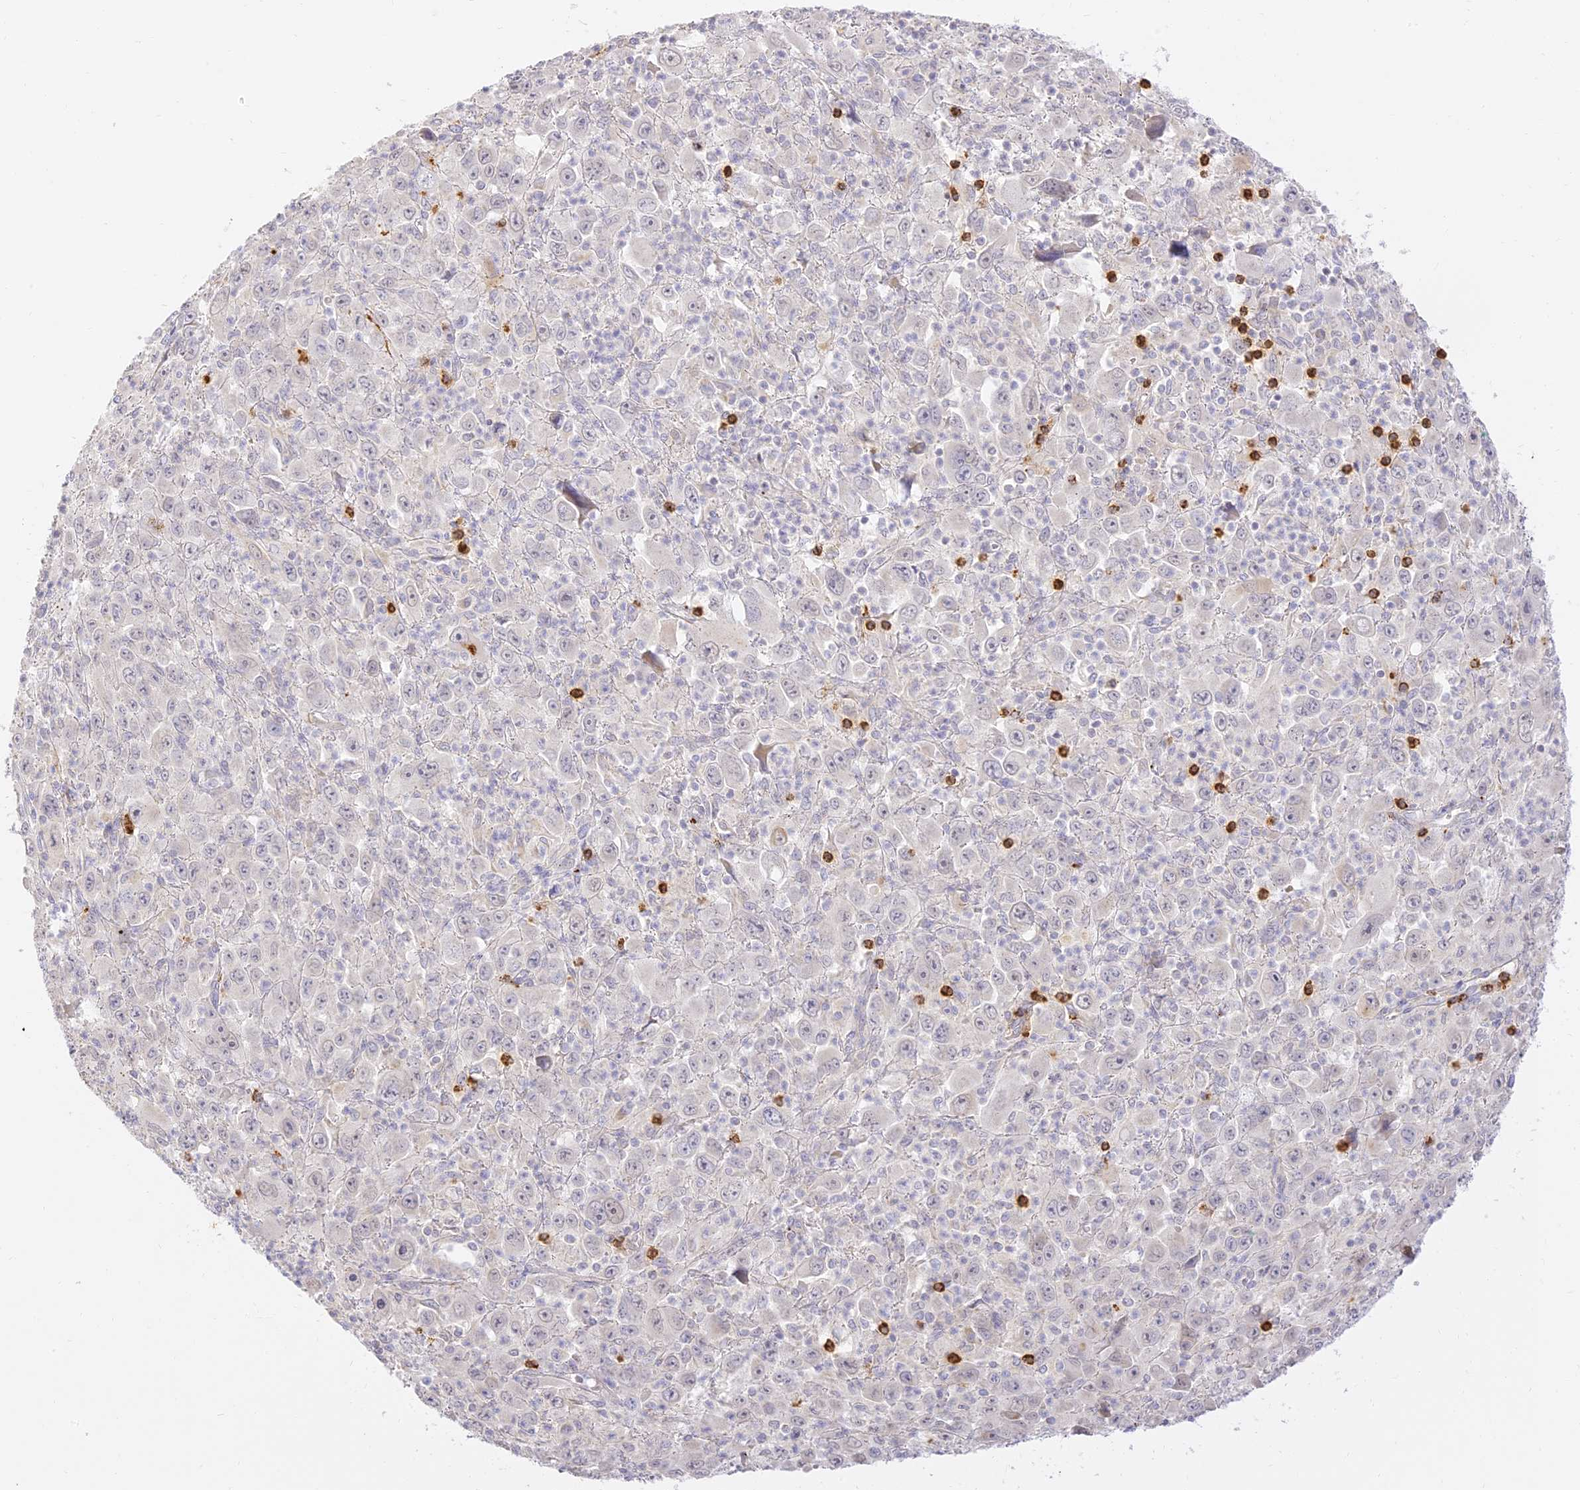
{"staining": {"intensity": "negative", "quantity": "none", "location": "none"}, "tissue": "melanoma", "cell_type": "Tumor cells", "image_type": "cancer", "snomed": [{"axis": "morphology", "description": "Malignant melanoma, Metastatic site"}, {"axis": "topography", "description": "Skin"}], "caption": "DAB immunohistochemical staining of malignant melanoma (metastatic site) displays no significant staining in tumor cells. (DAB IHC with hematoxylin counter stain).", "gene": "LRRC15", "patient": {"sex": "female", "age": 56}}